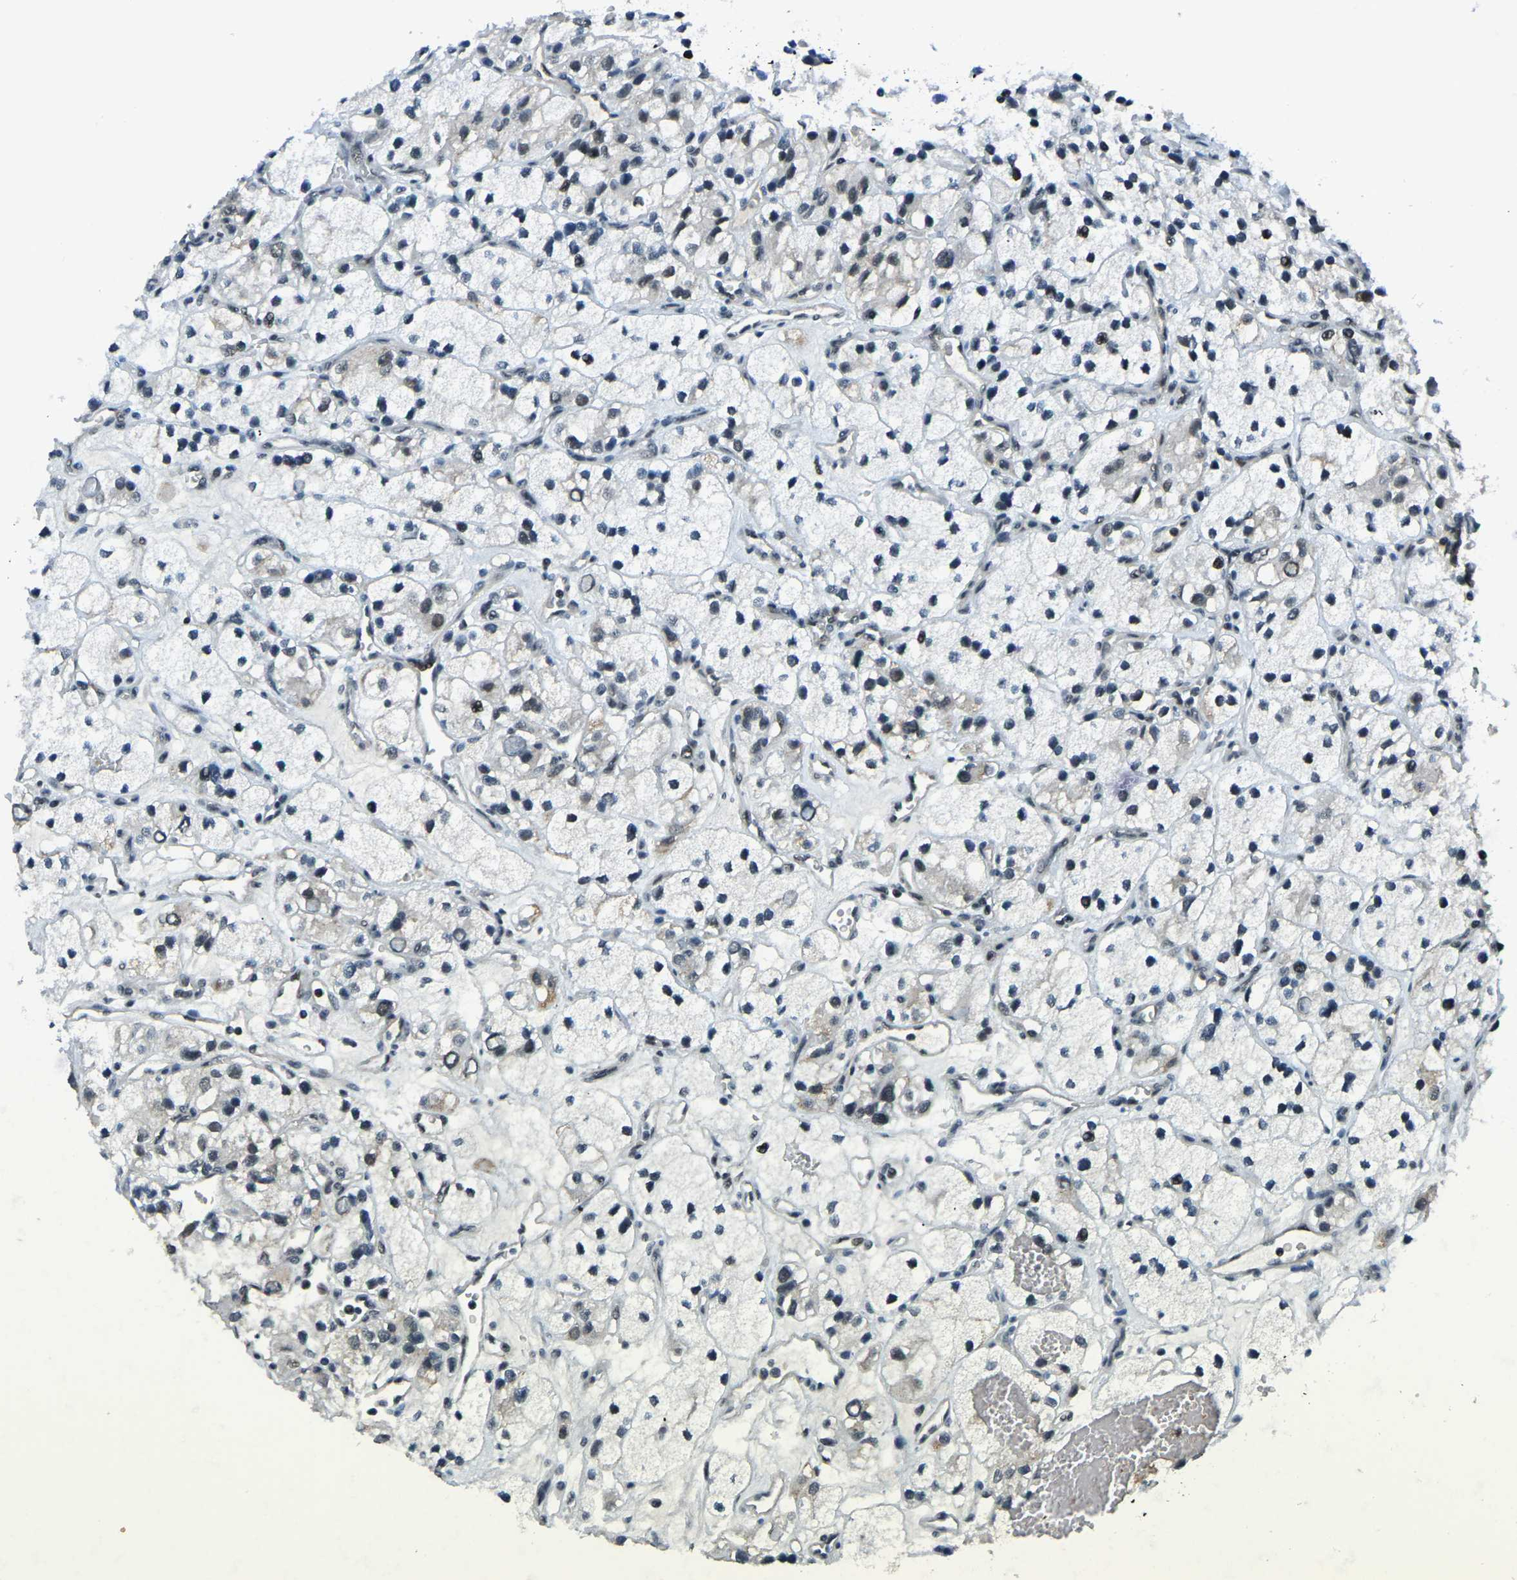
{"staining": {"intensity": "moderate", "quantity": "25%-75%", "location": "nuclear"}, "tissue": "renal cancer", "cell_type": "Tumor cells", "image_type": "cancer", "snomed": [{"axis": "morphology", "description": "Adenocarcinoma, NOS"}, {"axis": "topography", "description": "Kidney"}], "caption": "DAB (3,3'-diaminobenzidine) immunohistochemical staining of human adenocarcinoma (renal) demonstrates moderate nuclear protein positivity in approximately 25%-75% of tumor cells.", "gene": "PRCC", "patient": {"sex": "female", "age": 57}}